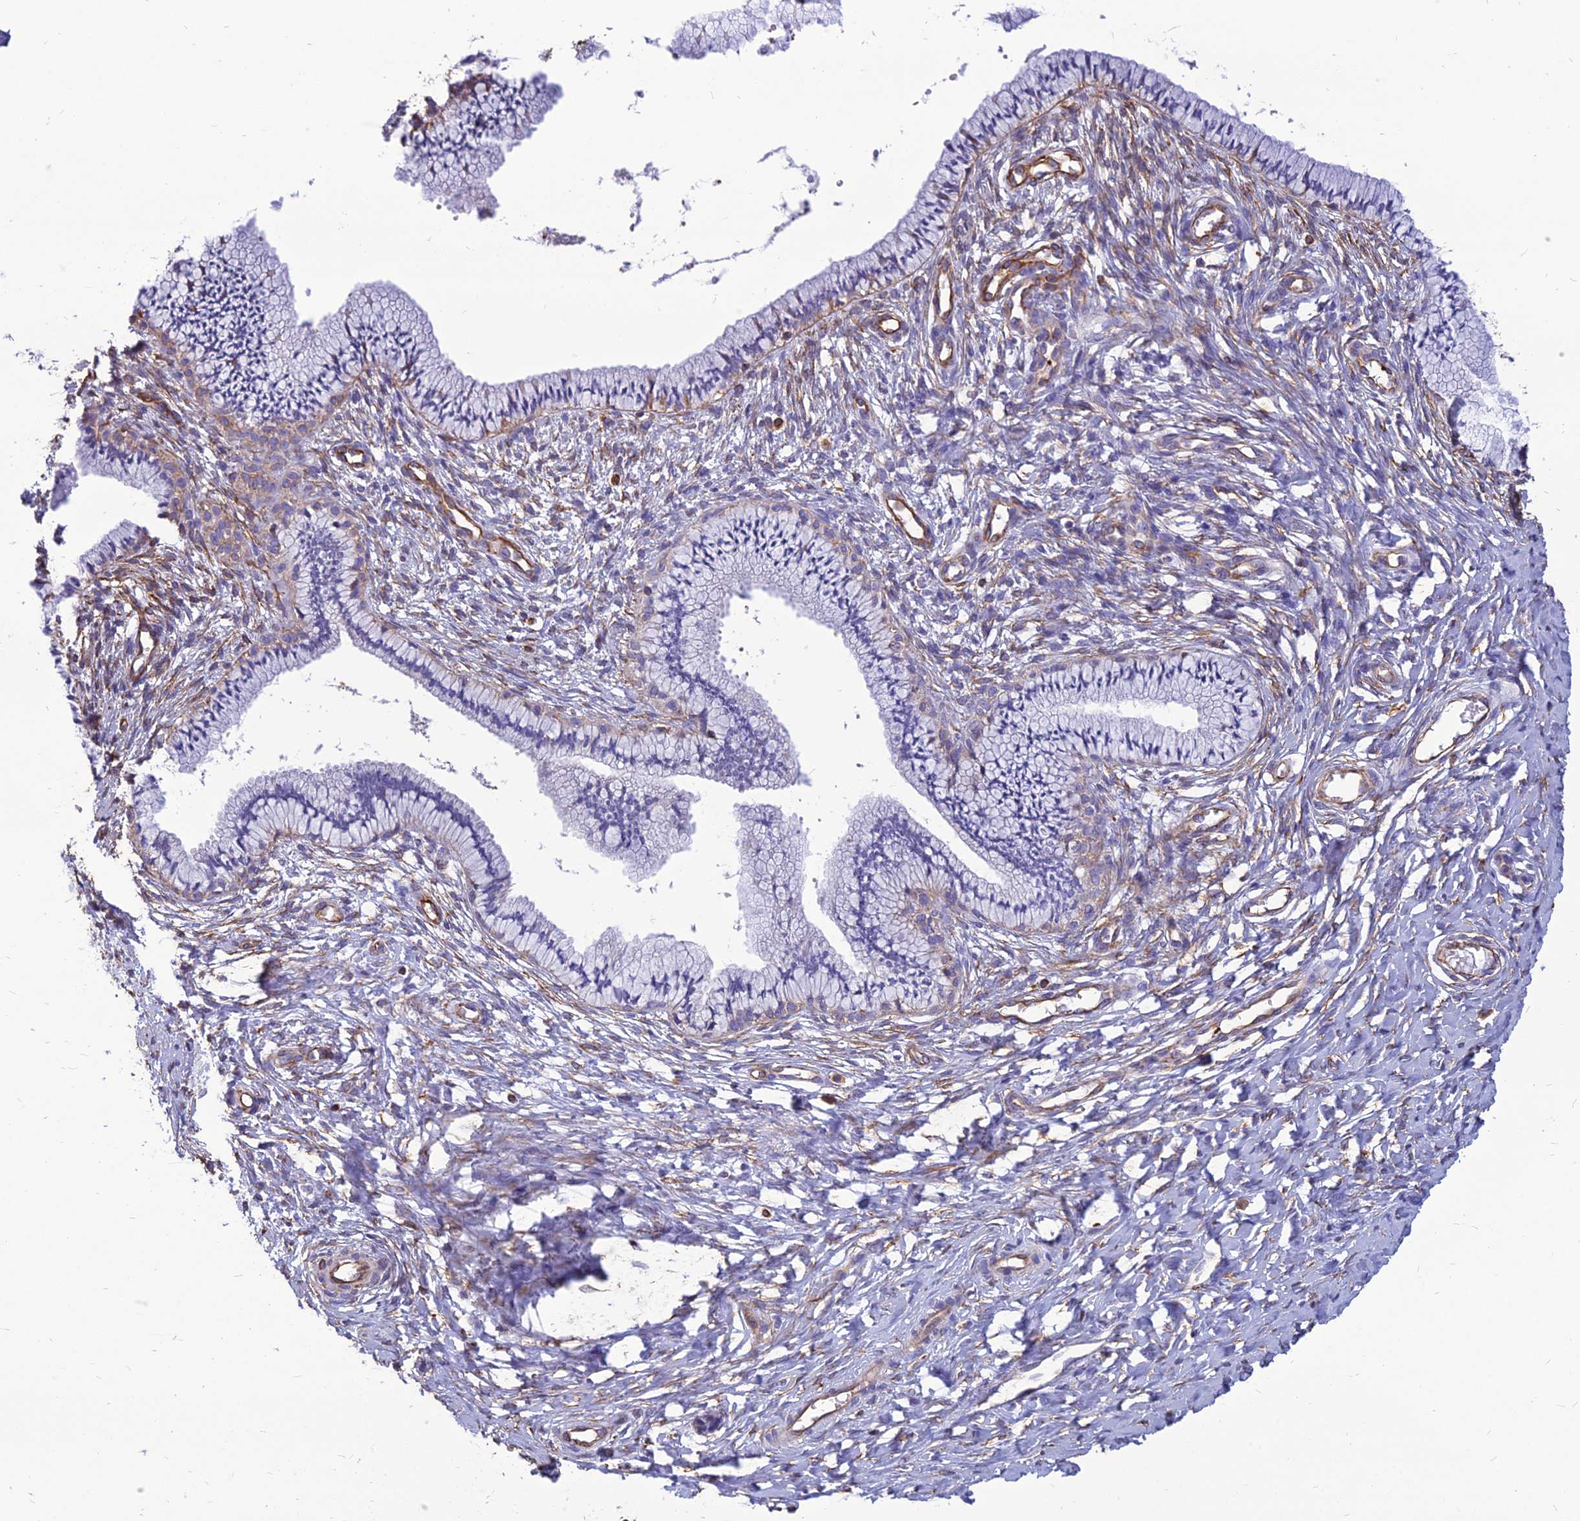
{"staining": {"intensity": "weak", "quantity": "<25%", "location": "cytoplasmic/membranous"}, "tissue": "cervix", "cell_type": "Glandular cells", "image_type": "normal", "snomed": [{"axis": "morphology", "description": "Normal tissue, NOS"}, {"axis": "topography", "description": "Cervix"}], "caption": "Immunohistochemistry (IHC) micrograph of normal cervix: human cervix stained with DAB (3,3'-diaminobenzidine) shows no significant protein expression in glandular cells.", "gene": "PSMD11", "patient": {"sex": "female", "age": 36}}